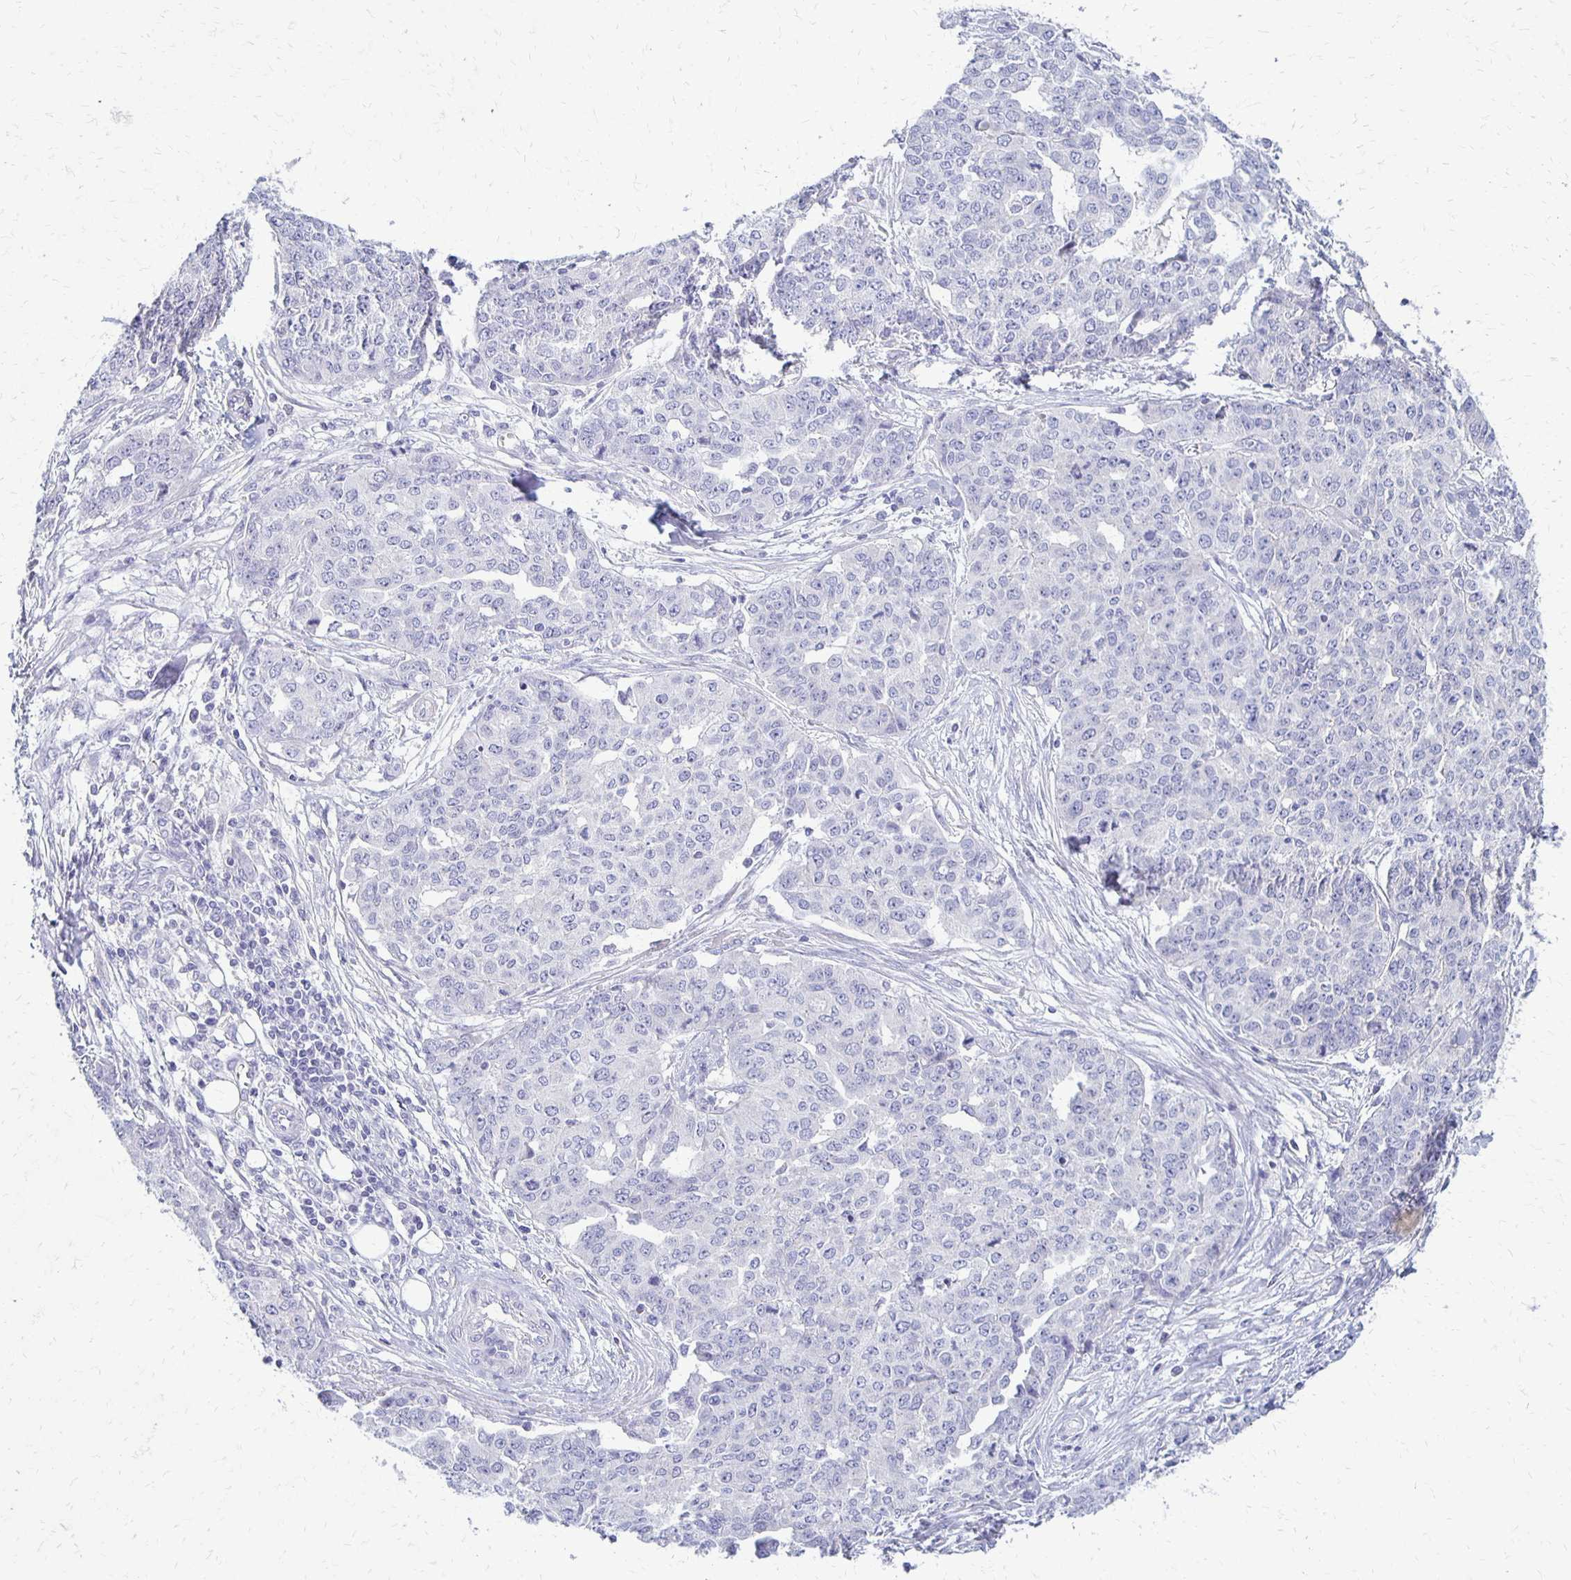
{"staining": {"intensity": "negative", "quantity": "none", "location": "none"}, "tissue": "ovarian cancer", "cell_type": "Tumor cells", "image_type": "cancer", "snomed": [{"axis": "morphology", "description": "Cystadenocarcinoma, serous, NOS"}, {"axis": "topography", "description": "Soft tissue"}, {"axis": "topography", "description": "Ovary"}], "caption": "Immunohistochemistry photomicrograph of neoplastic tissue: ovarian cancer stained with DAB displays no significant protein staining in tumor cells. (Stains: DAB immunohistochemistry (IHC) with hematoxylin counter stain, Microscopy: brightfield microscopy at high magnification).", "gene": "RHOC", "patient": {"sex": "female", "age": 57}}